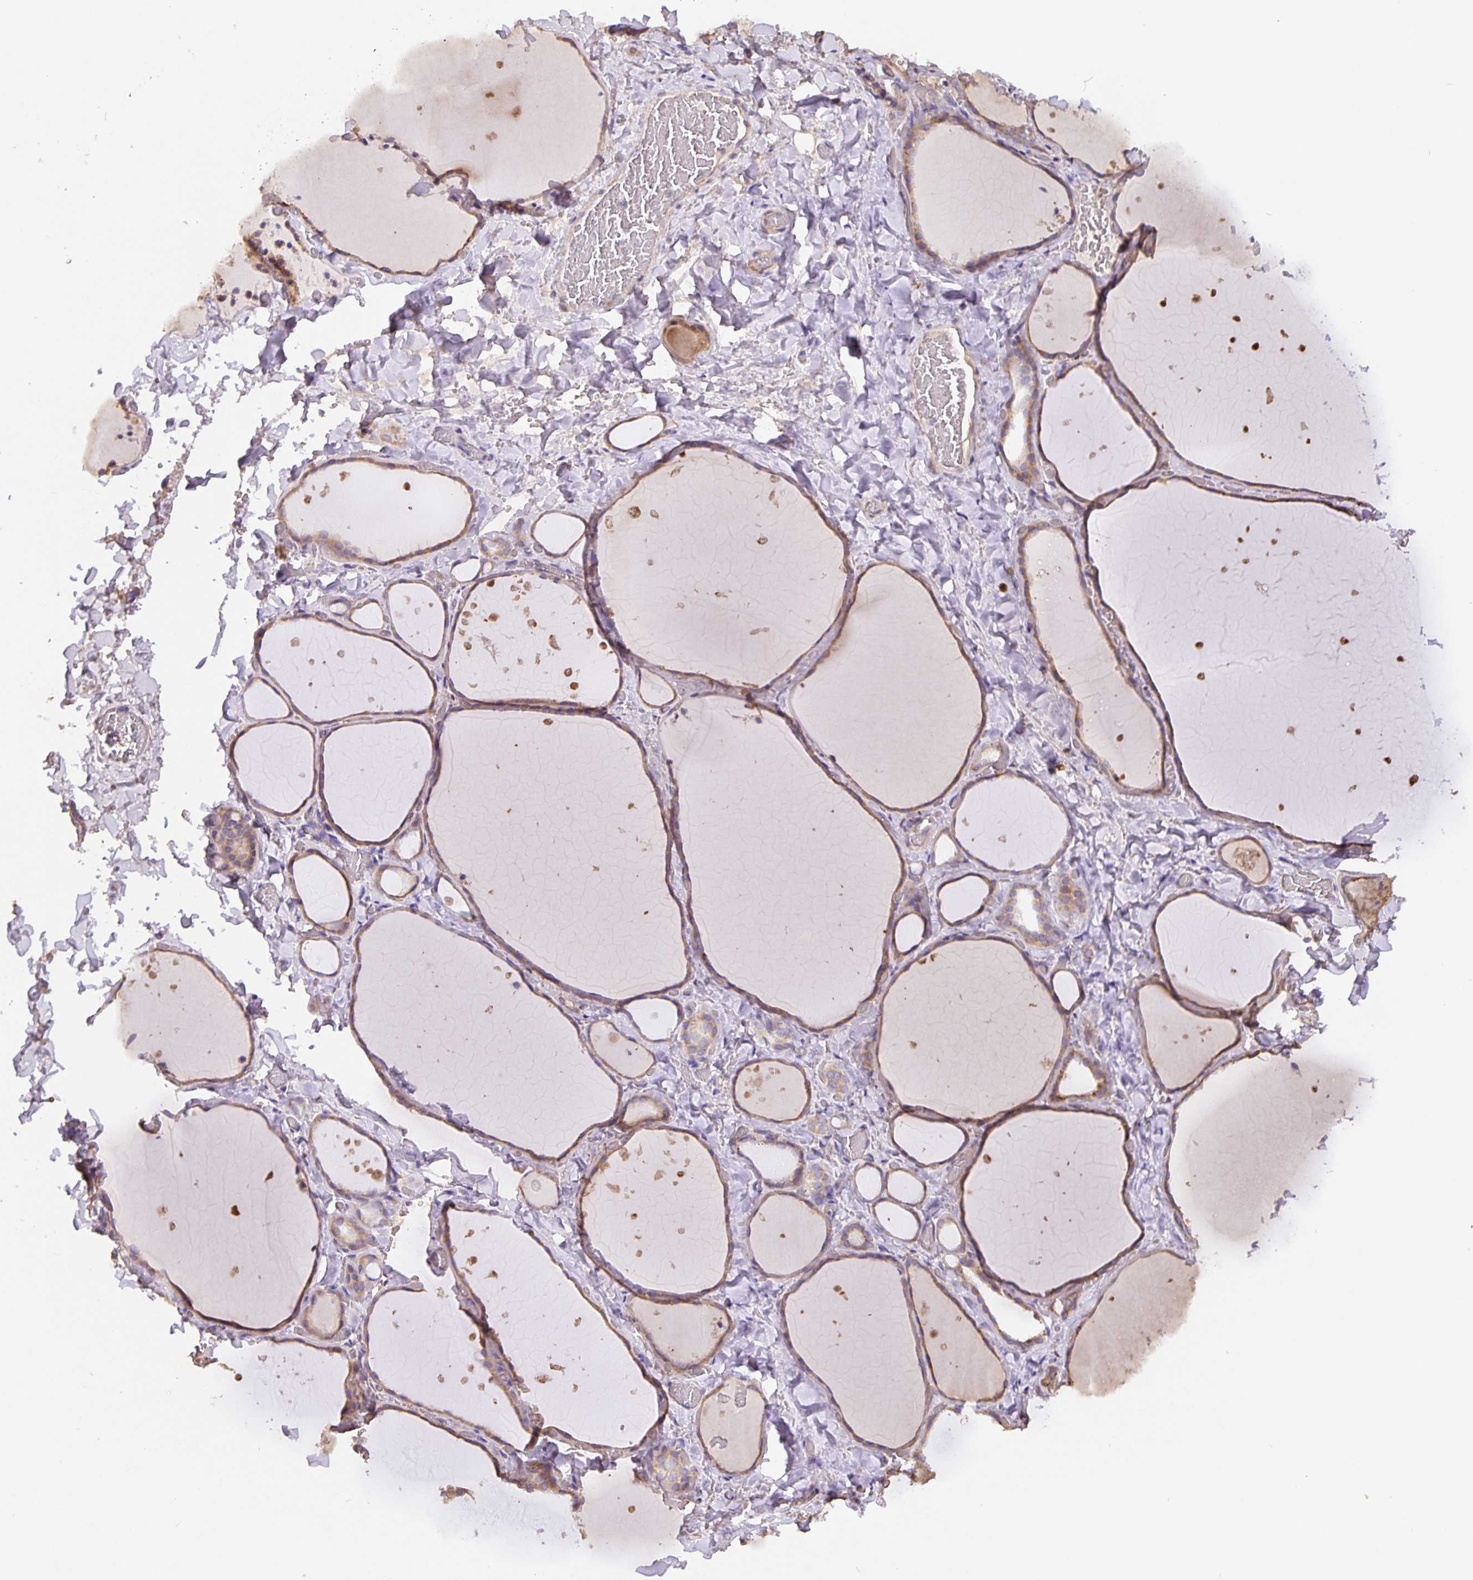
{"staining": {"intensity": "moderate", "quantity": ">75%", "location": "cytoplasmic/membranous"}, "tissue": "thyroid gland", "cell_type": "Glandular cells", "image_type": "normal", "snomed": [{"axis": "morphology", "description": "Normal tissue, NOS"}, {"axis": "topography", "description": "Thyroid gland"}], "caption": "Brown immunohistochemical staining in benign human thyroid gland reveals moderate cytoplasmic/membranous staining in about >75% of glandular cells. (DAB (3,3'-diaminobenzidine) IHC with brightfield microscopy, high magnification).", "gene": "TMEM71", "patient": {"sex": "female", "age": 36}}